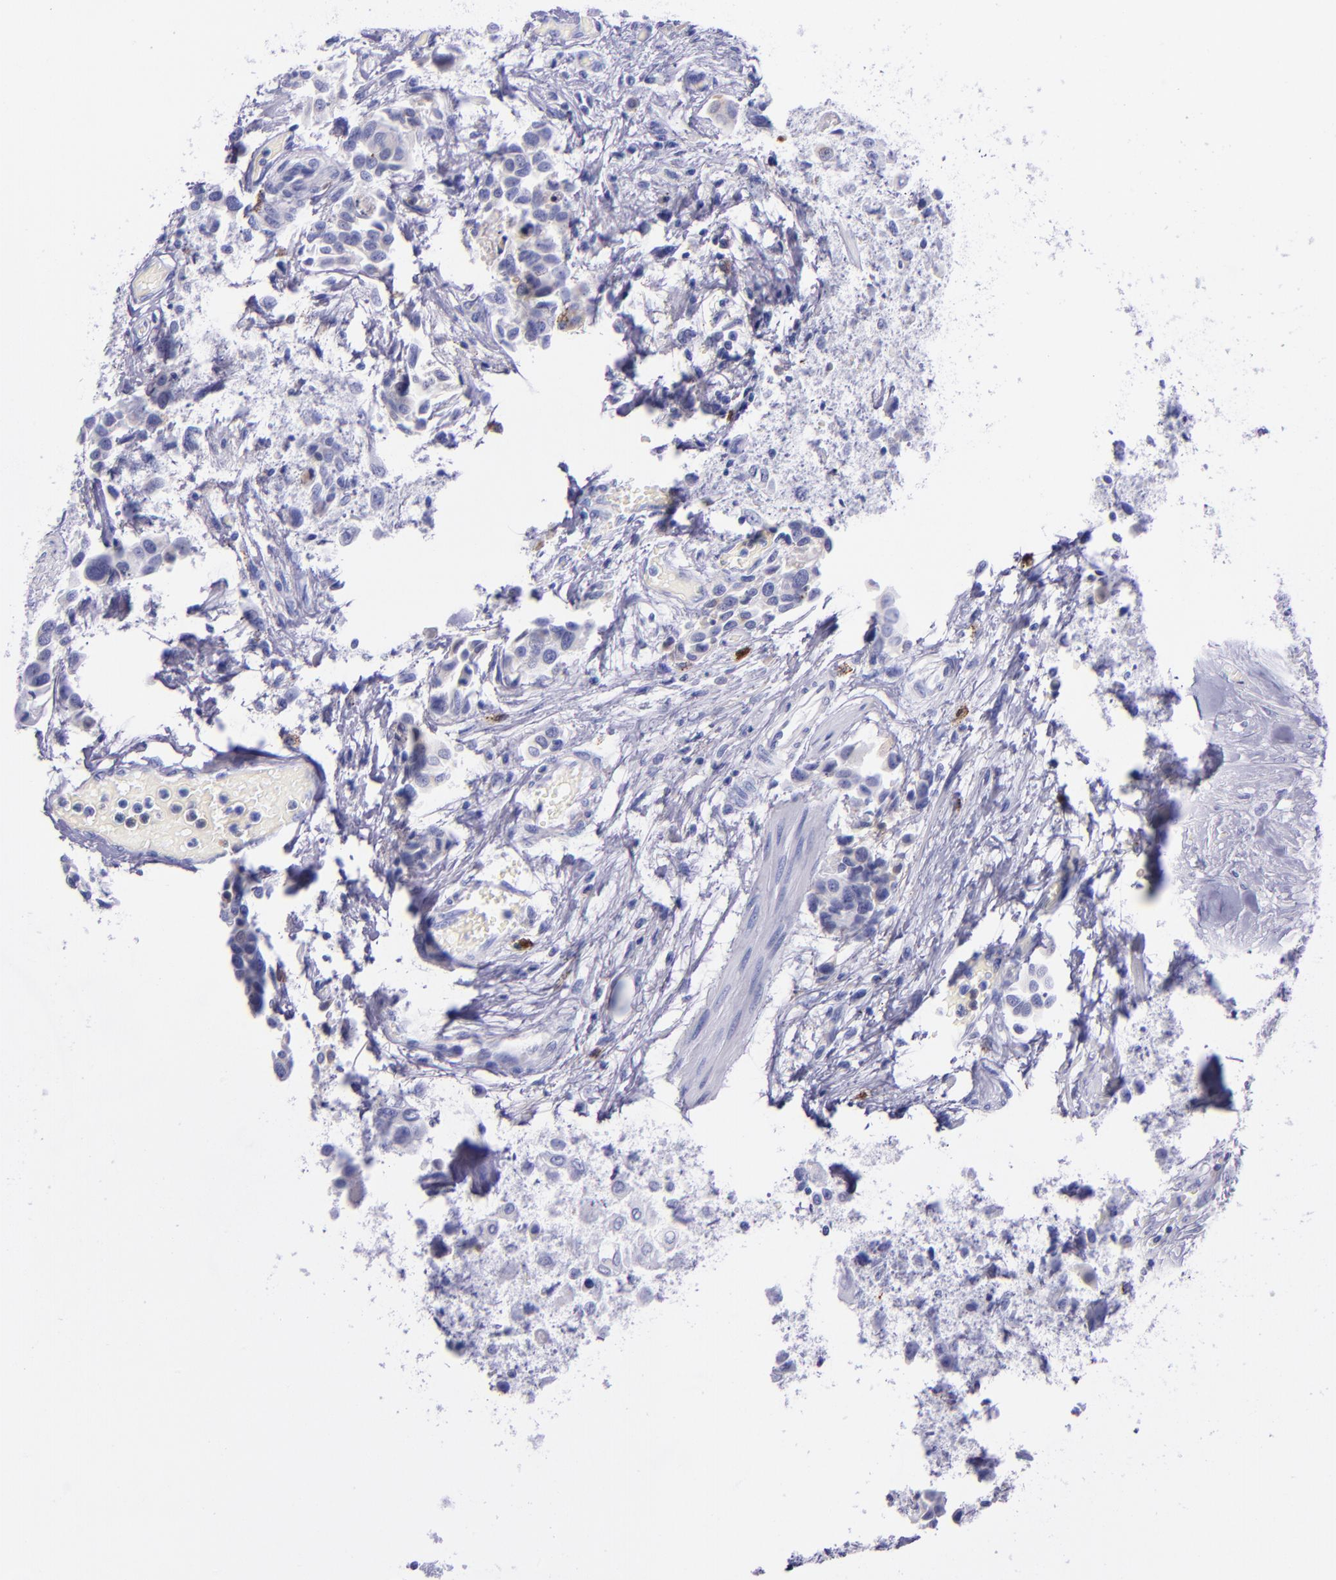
{"staining": {"intensity": "negative", "quantity": "none", "location": "none"}, "tissue": "urothelial cancer", "cell_type": "Tumor cells", "image_type": "cancer", "snomed": [{"axis": "morphology", "description": "Urothelial carcinoma, High grade"}, {"axis": "topography", "description": "Urinary bladder"}], "caption": "A high-resolution histopathology image shows immunohistochemistry staining of urothelial cancer, which shows no significant expression in tumor cells. (IHC, brightfield microscopy, high magnification).", "gene": "SLPI", "patient": {"sex": "male", "age": 74}}